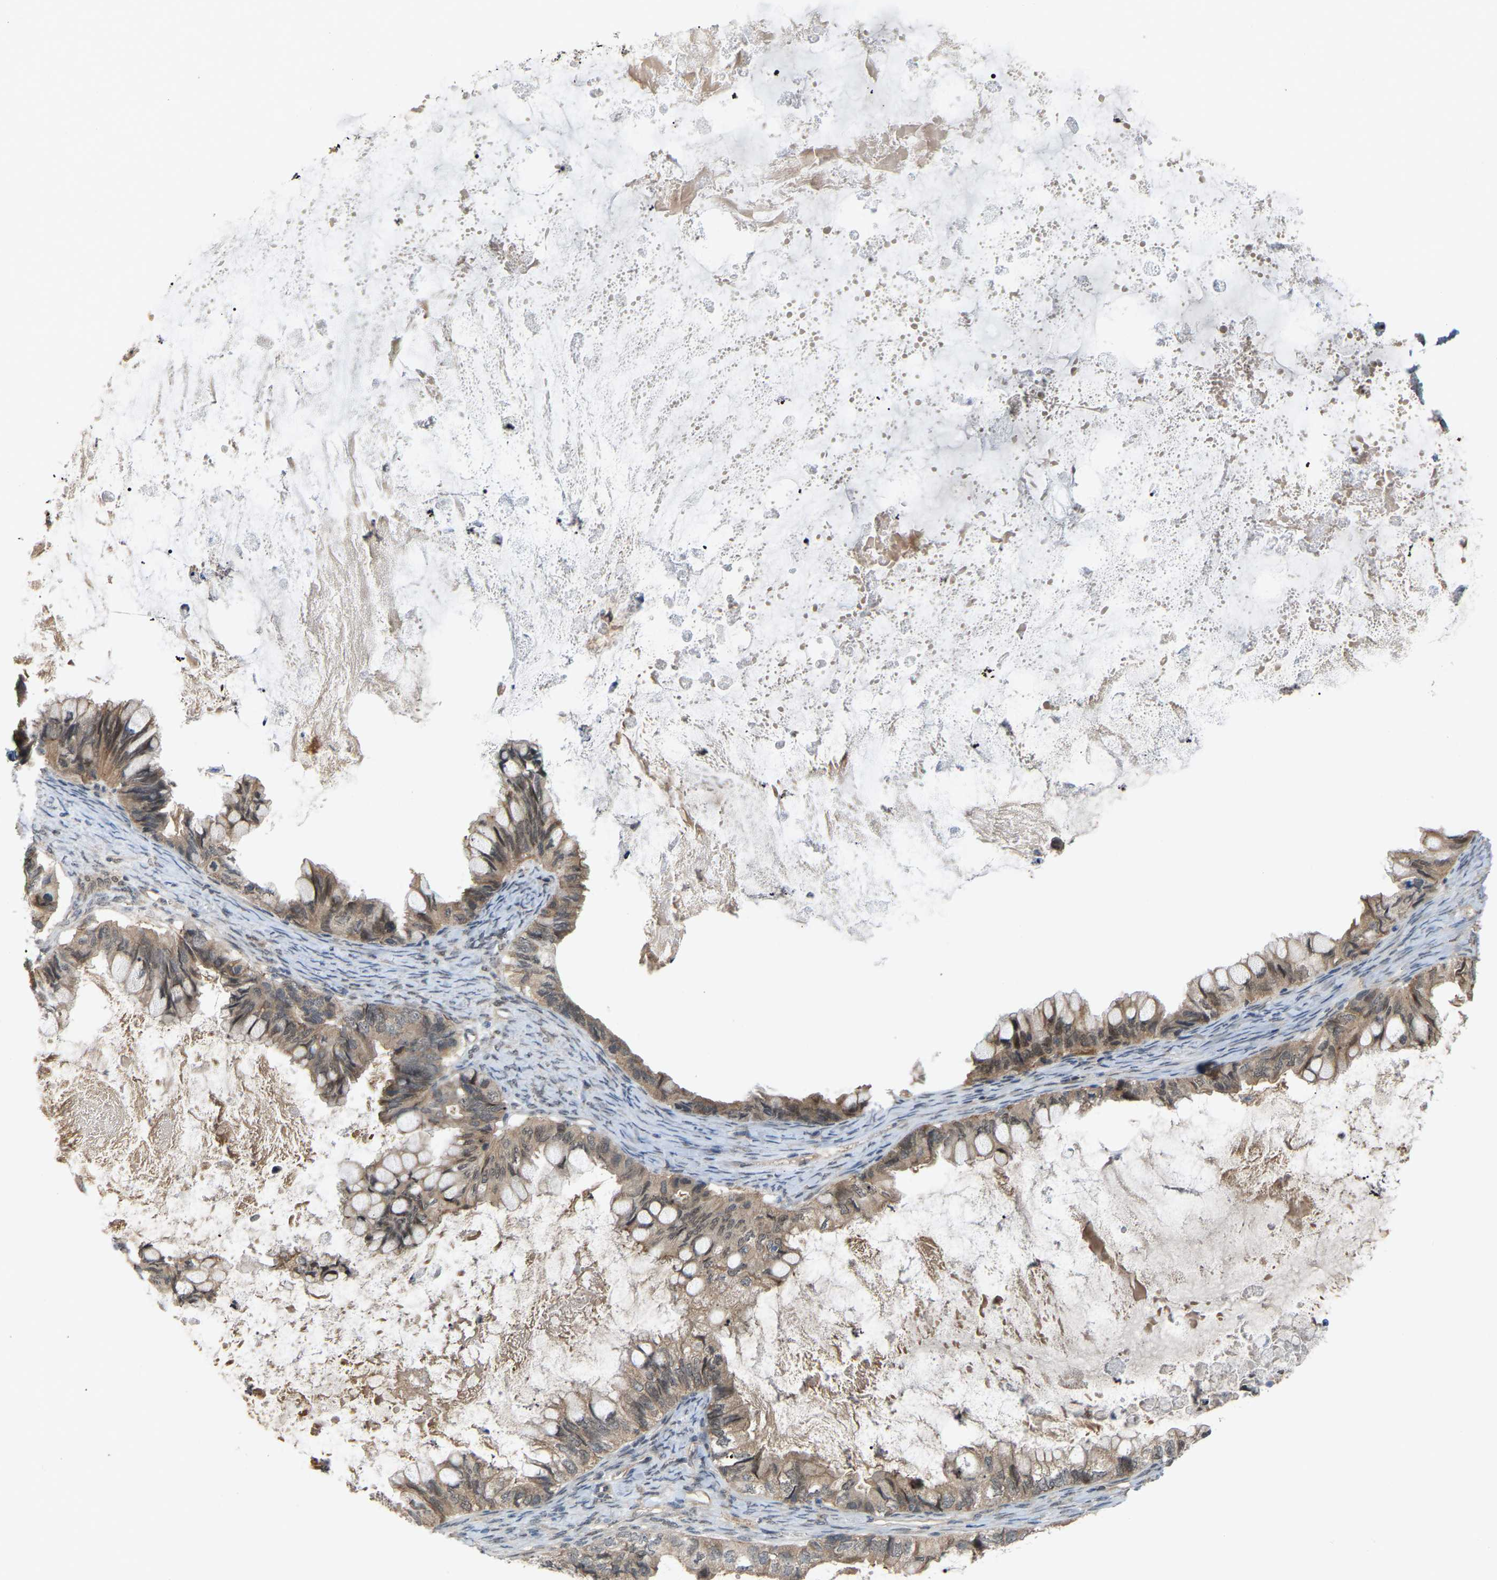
{"staining": {"intensity": "moderate", "quantity": ">75%", "location": "cytoplasmic/membranous"}, "tissue": "ovarian cancer", "cell_type": "Tumor cells", "image_type": "cancer", "snomed": [{"axis": "morphology", "description": "Cystadenocarcinoma, mucinous, NOS"}, {"axis": "topography", "description": "Ovary"}], "caption": "This is an image of IHC staining of mucinous cystadenocarcinoma (ovarian), which shows moderate expression in the cytoplasmic/membranous of tumor cells.", "gene": "CROT", "patient": {"sex": "female", "age": 80}}